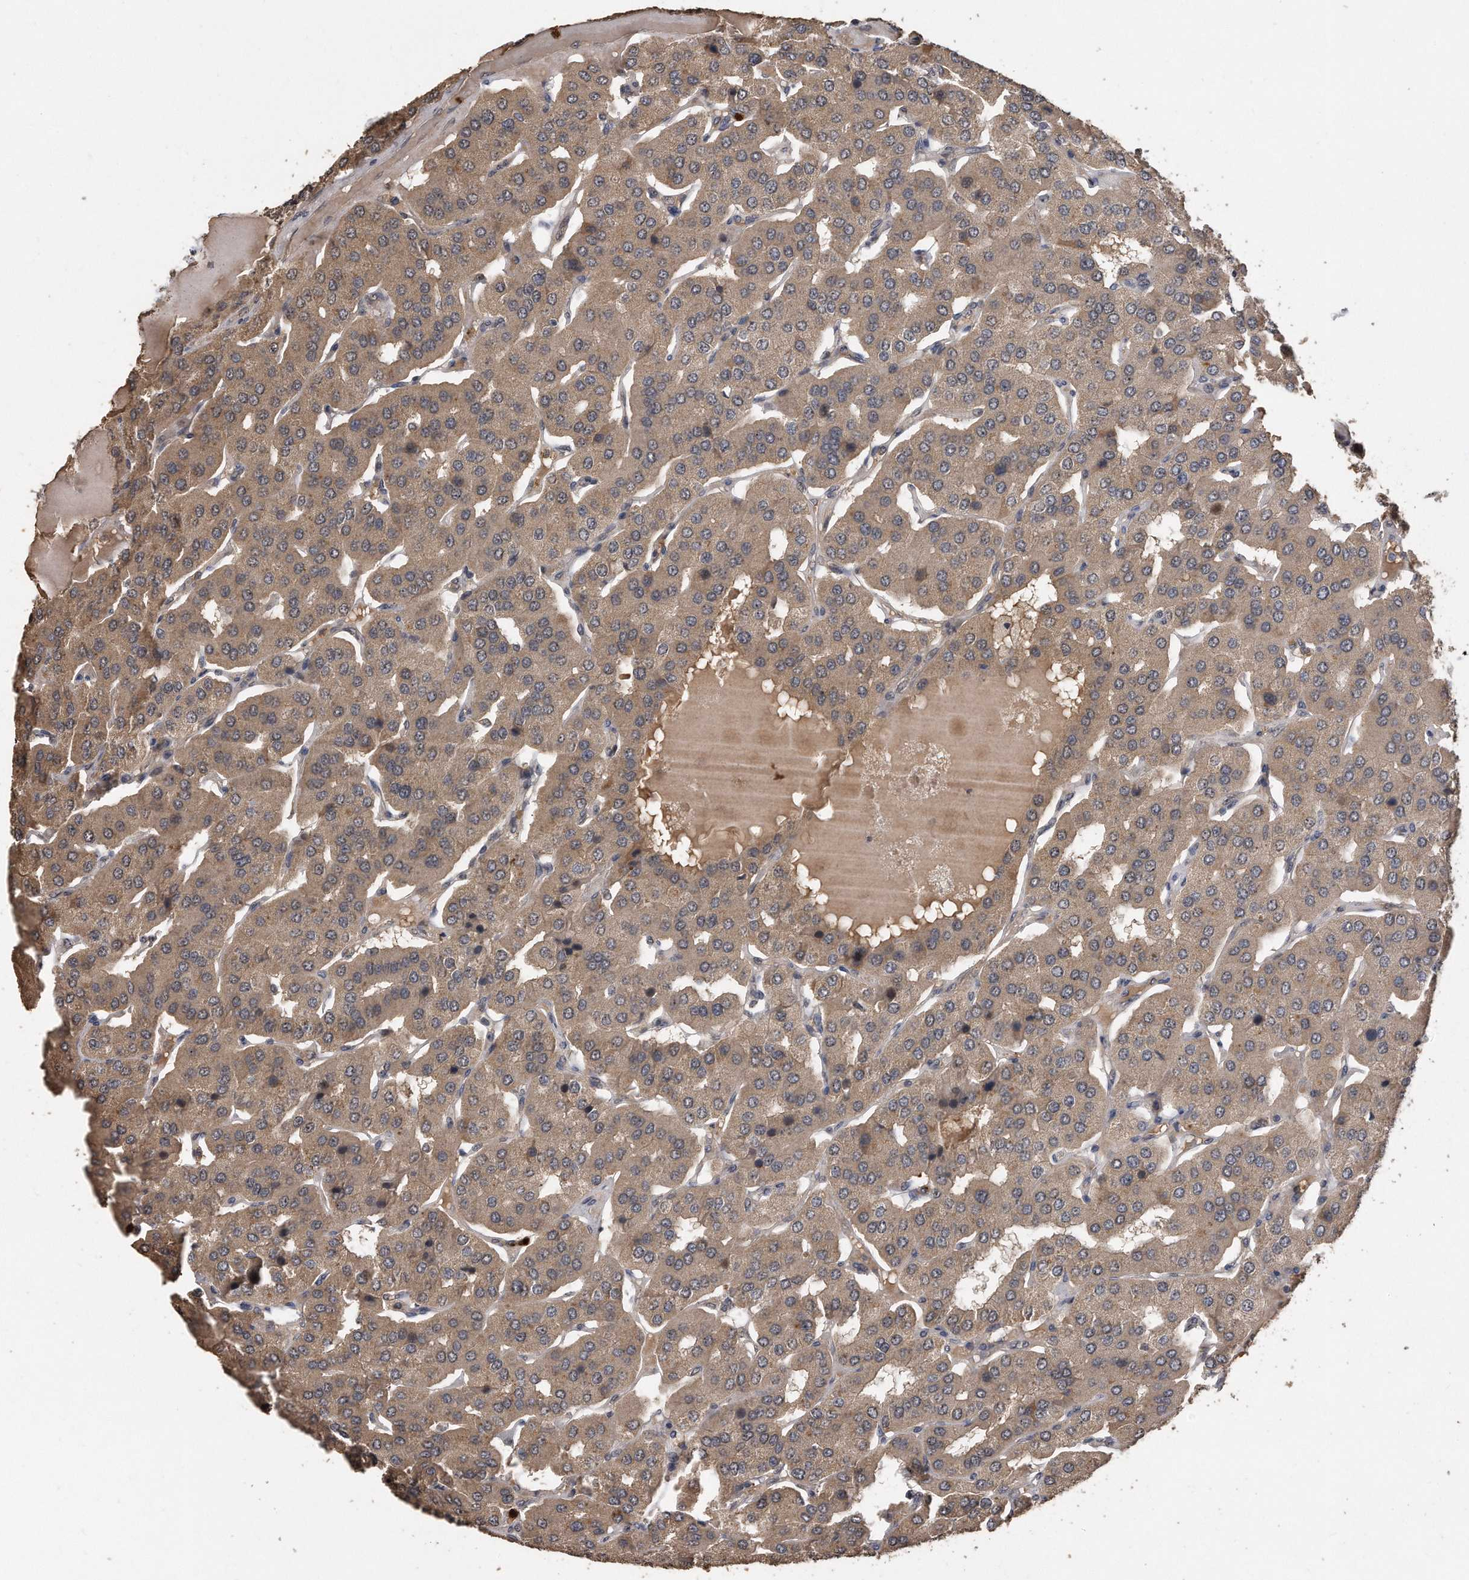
{"staining": {"intensity": "weak", "quantity": ">75%", "location": "cytoplasmic/membranous"}, "tissue": "parathyroid gland", "cell_type": "Glandular cells", "image_type": "normal", "snomed": [{"axis": "morphology", "description": "Normal tissue, NOS"}, {"axis": "morphology", "description": "Adenoma, NOS"}, {"axis": "topography", "description": "Parathyroid gland"}], "caption": "Immunohistochemistry (IHC) of unremarkable parathyroid gland demonstrates low levels of weak cytoplasmic/membranous positivity in approximately >75% of glandular cells. Nuclei are stained in blue.", "gene": "PELO", "patient": {"sex": "female", "age": 86}}